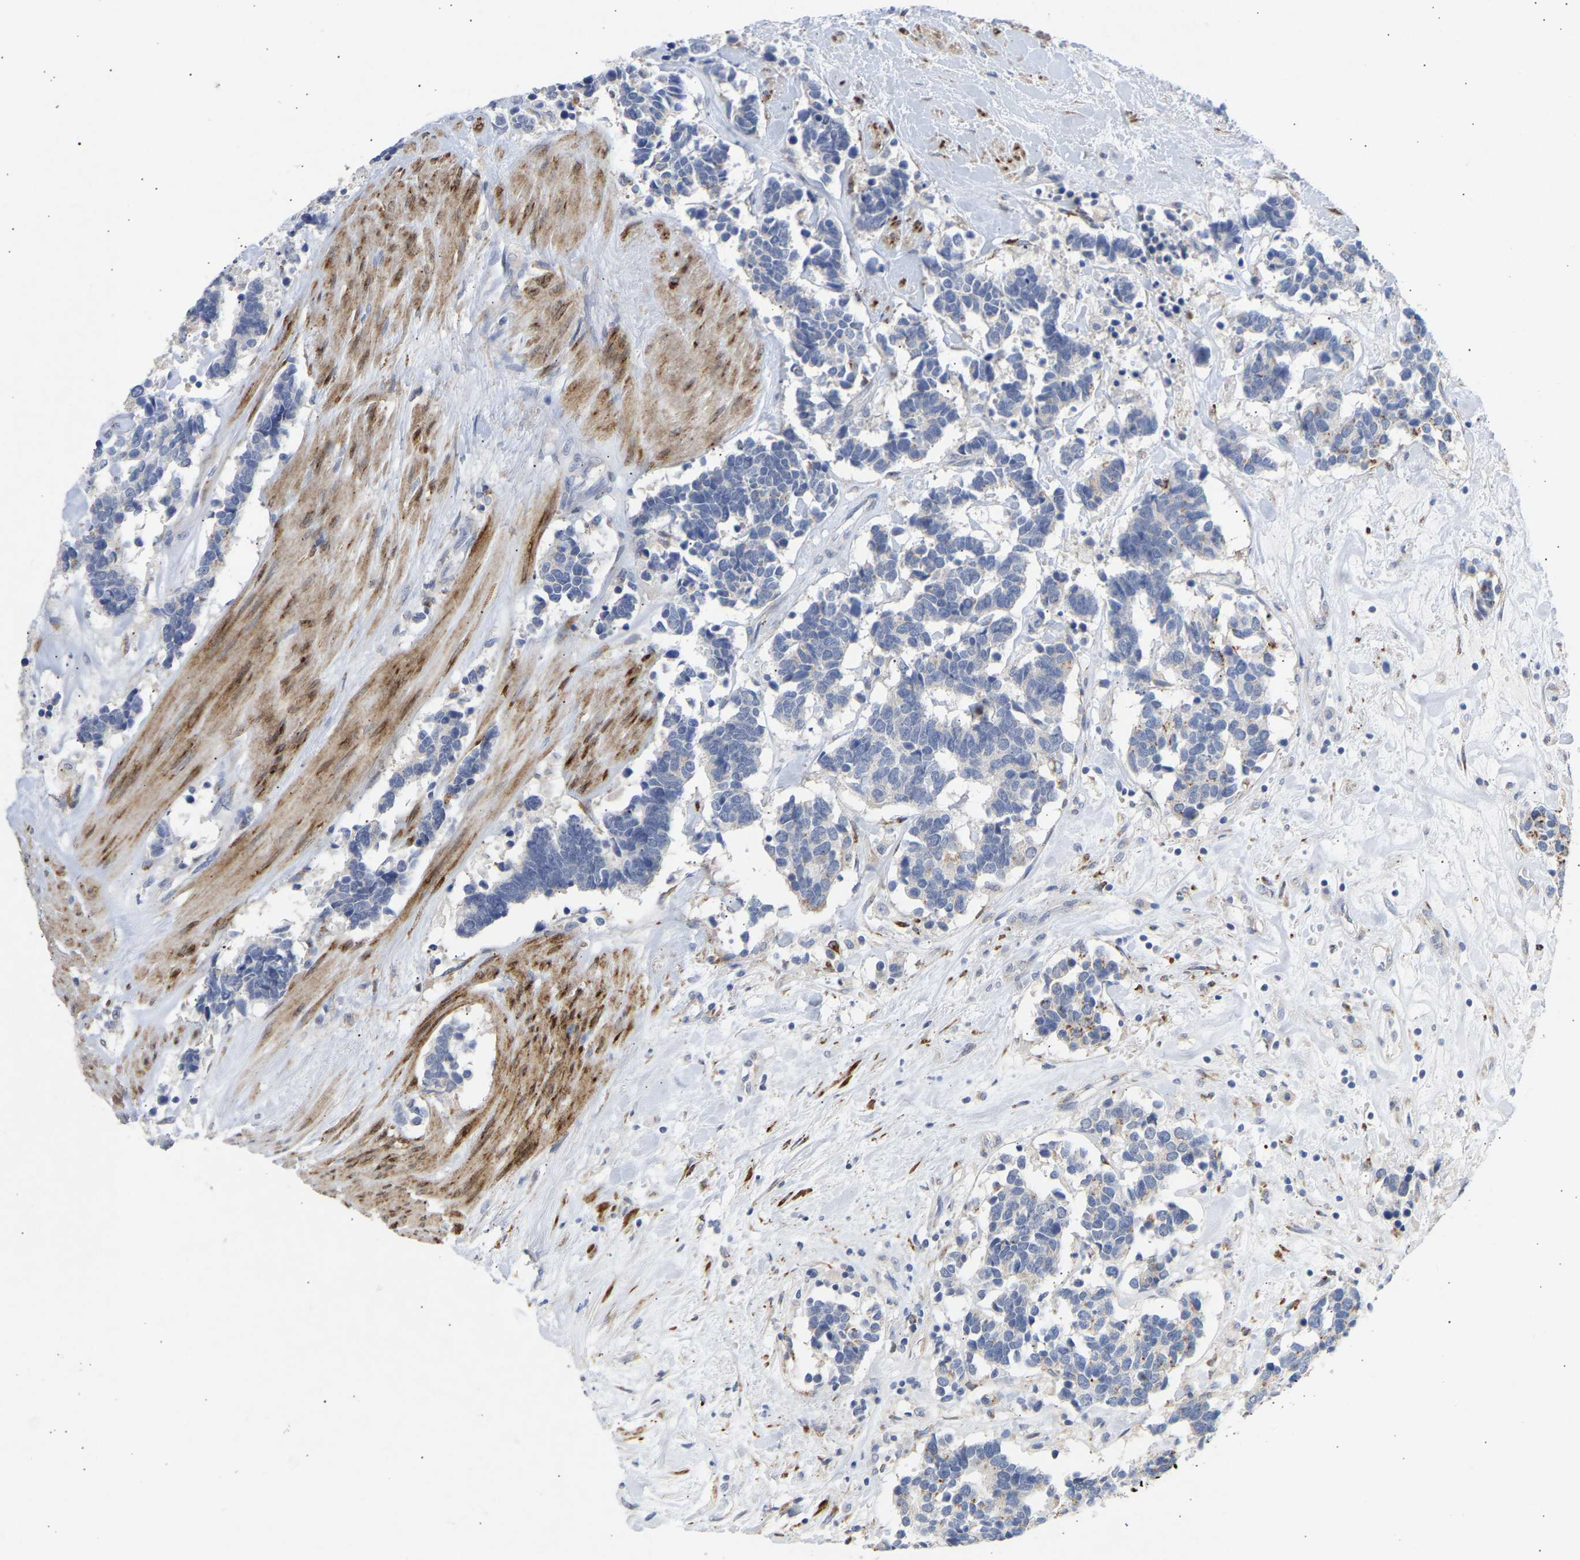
{"staining": {"intensity": "negative", "quantity": "none", "location": "none"}, "tissue": "carcinoid", "cell_type": "Tumor cells", "image_type": "cancer", "snomed": [{"axis": "morphology", "description": "Carcinoma, NOS"}, {"axis": "morphology", "description": "Carcinoid, malignant, NOS"}, {"axis": "topography", "description": "Urinary bladder"}], "caption": "Tumor cells are negative for brown protein staining in carcinoma. The staining was performed using DAB (3,3'-diaminobenzidine) to visualize the protein expression in brown, while the nuclei were stained in blue with hematoxylin (Magnification: 20x).", "gene": "SELENOM", "patient": {"sex": "male", "age": 57}}